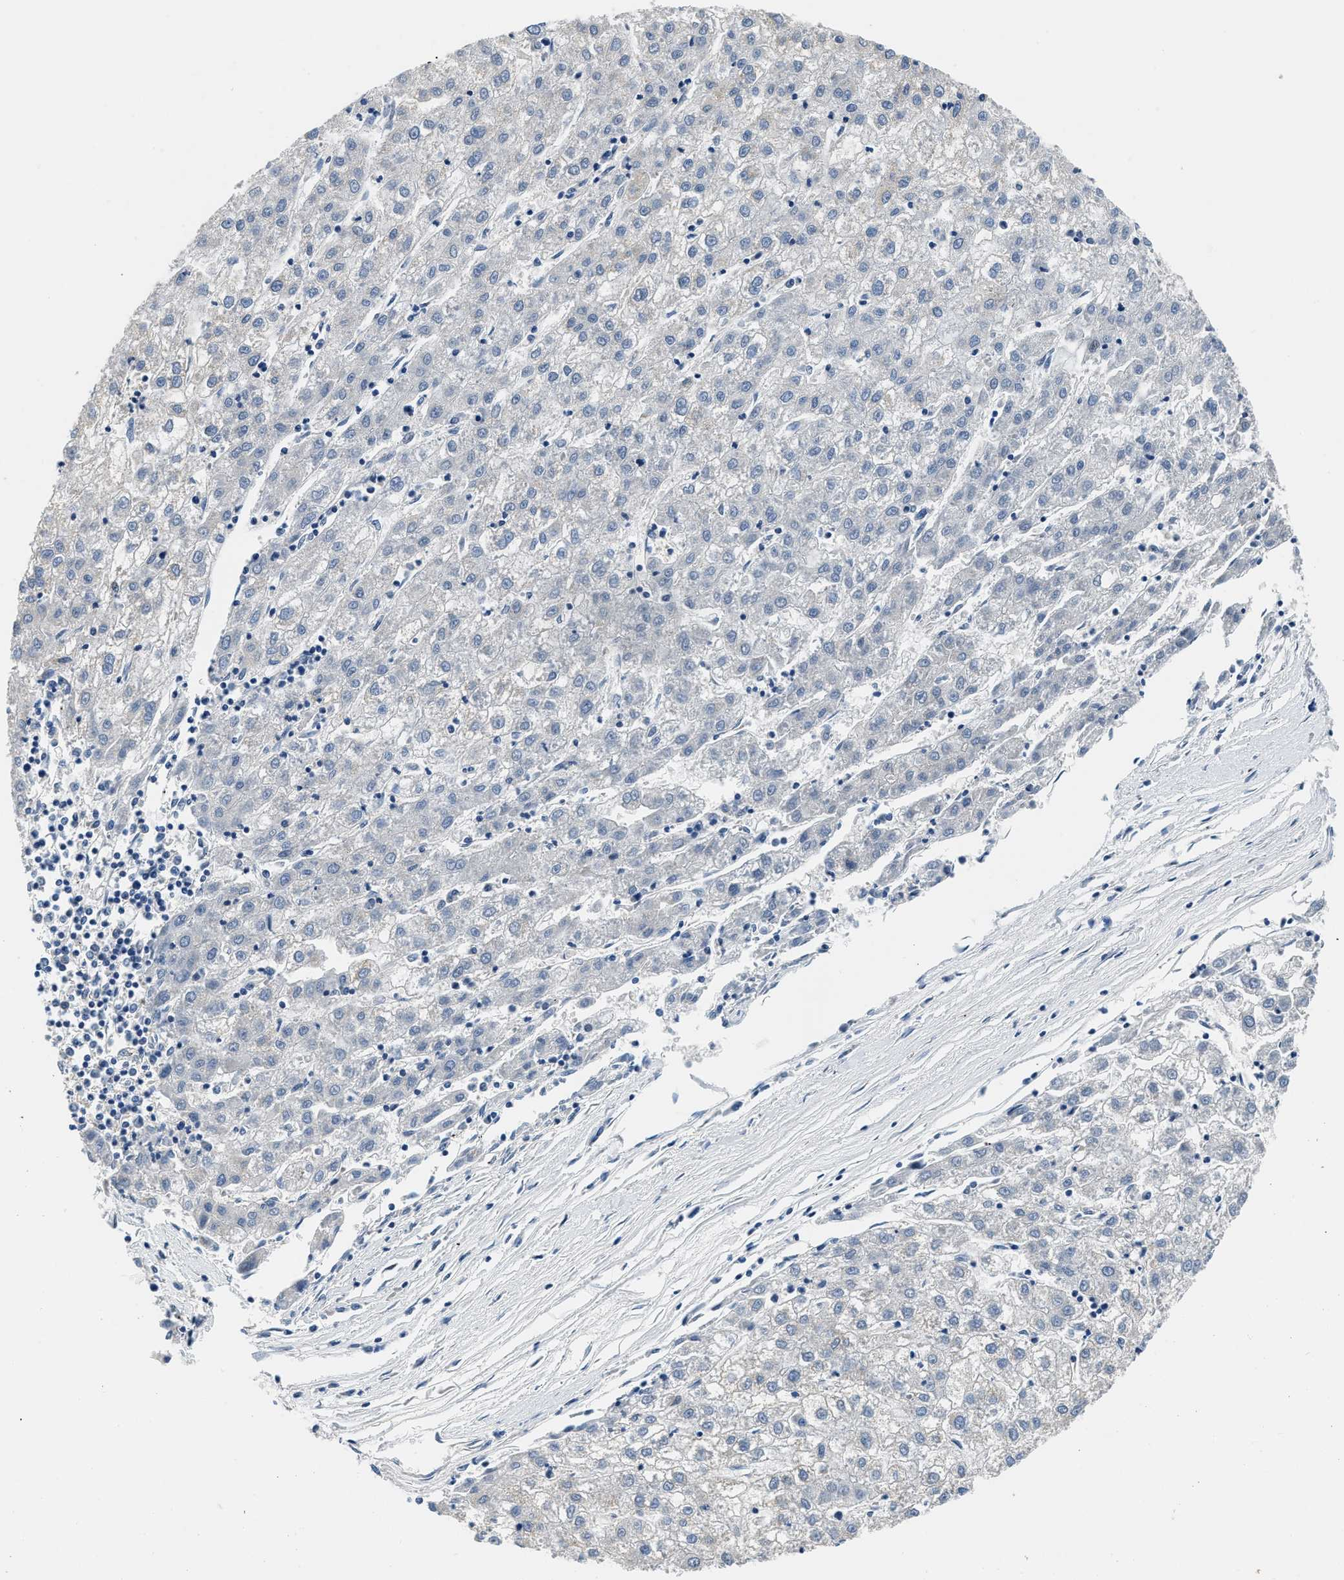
{"staining": {"intensity": "moderate", "quantity": "<25%", "location": "cytoplasmic/membranous"}, "tissue": "liver cancer", "cell_type": "Tumor cells", "image_type": "cancer", "snomed": [{"axis": "morphology", "description": "Carcinoma, Hepatocellular, NOS"}, {"axis": "topography", "description": "Liver"}], "caption": "Immunohistochemical staining of liver cancer (hepatocellular carcinoma) displays moderate cytoplasmic/membranous protein positivity in about <25% of tumor cells. (Stains: DAB in brown, nuclei in blue, Microscopy: brightfield microscopy at high magnification).", "gene": "PCK2", "patient": {"sex": "male", "age": 72}}